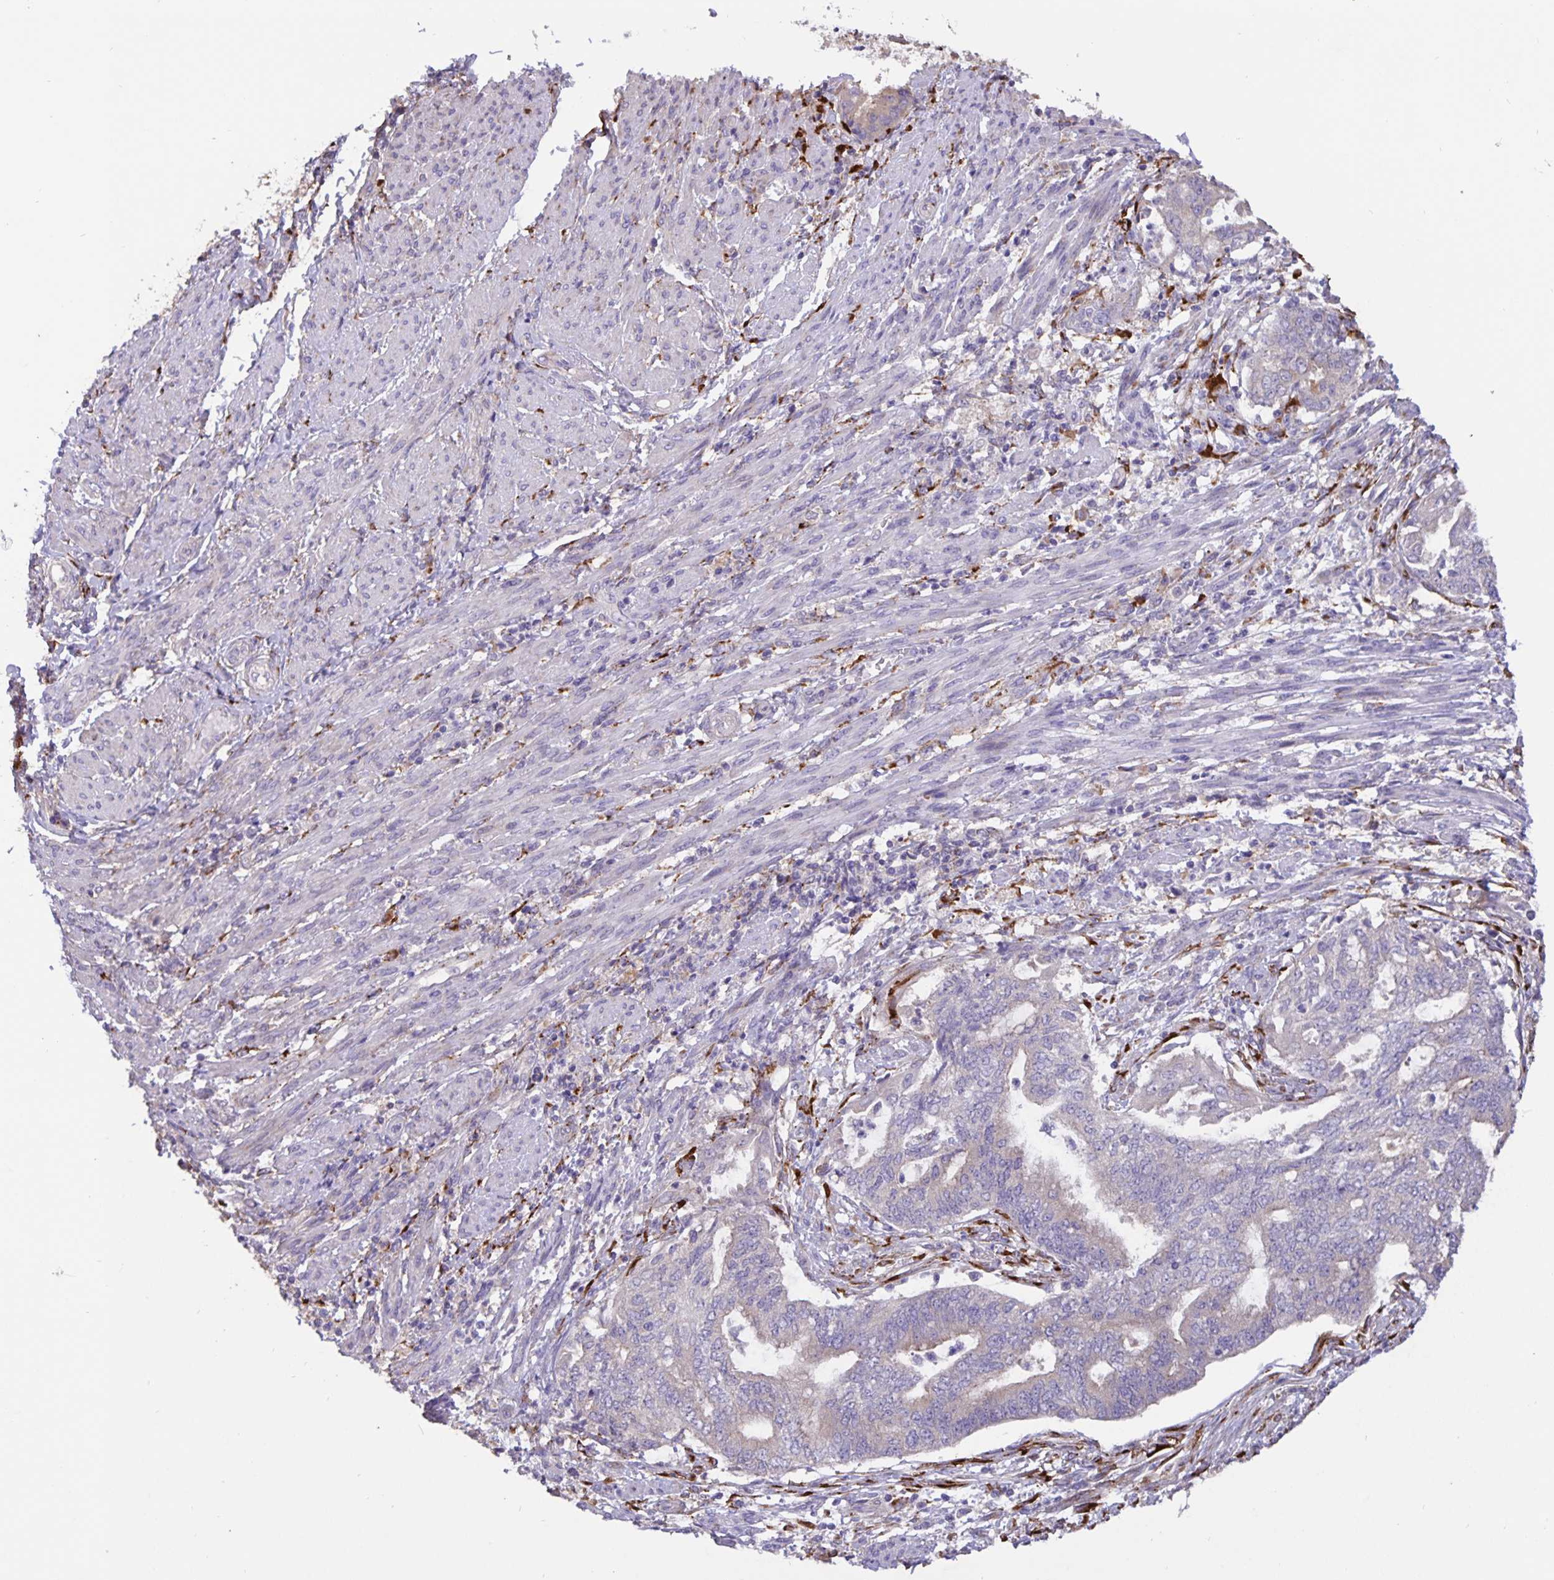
{"staining": {"intensity": "negative", "quantity": "none", "location": "none"}, "tissue": "endometrial cancer", "cell_type": "Tumor cells", "image_type": "cancer", "snomed": [{"axis": "morphology", "description": "Adenocarcinoma, NOS"}, {"axis": "topography", "description": "Endometrium"}], "caption": "This is an immunohistochemistry photomicrograph of human endometrial cancer. There is no expression in tumor cells.", "gene": "EML6", "patient": {"sex": "female", "age": 65}}